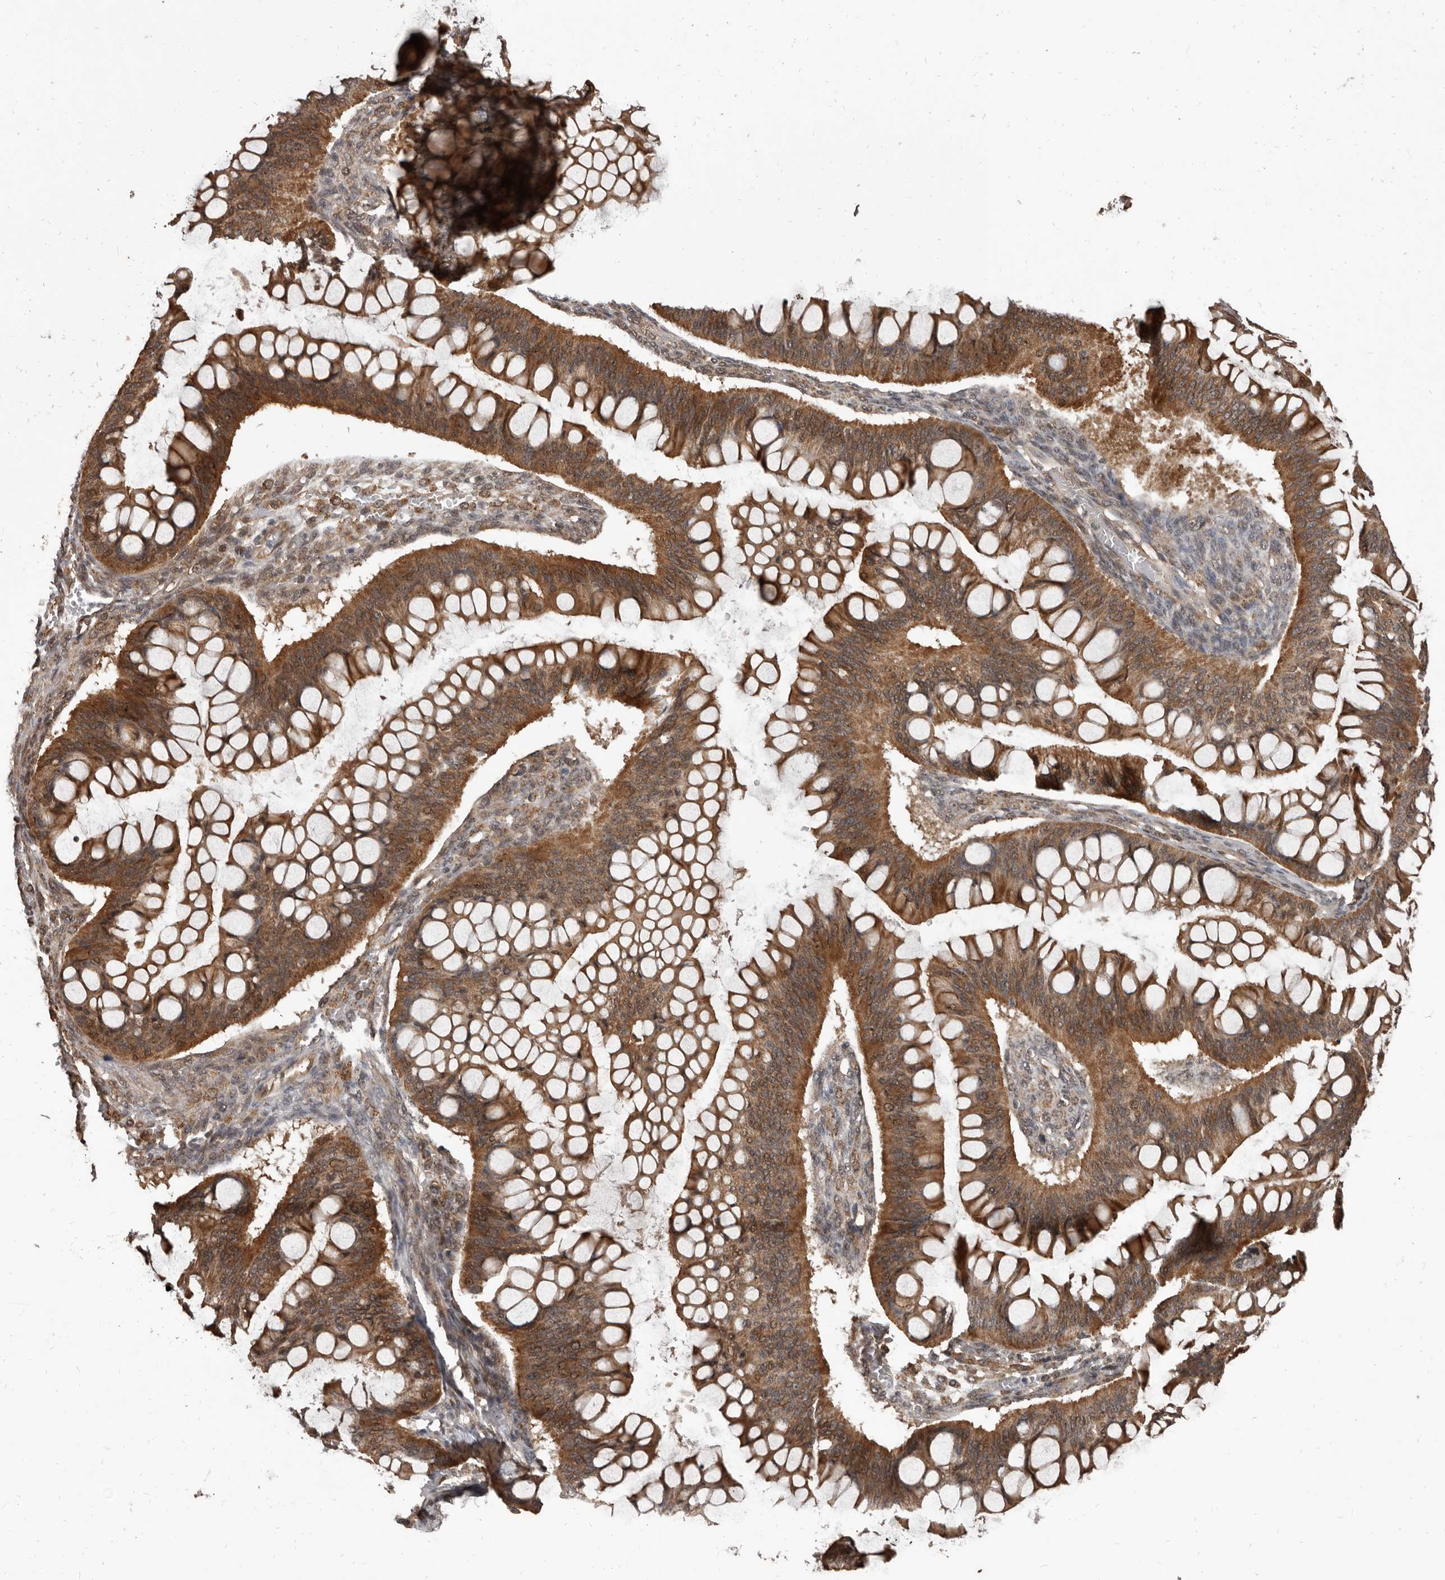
{"staining": {"intensity": "moderate", "quantity": ">75%", "location": "cytoplasmic/membranous,nuclear"}, "tissue": "ovarian cancer", "cell_type": "Tumor cells", "image_type": "cancer", "snomed": [{"axis": "morphology", "description": "Cystadenocarcinoma, mucinous, NOS"}, {"axis": "topography", "description": "Ovary"}], "caption": "Mucinous cystadenocarcinoma (ovarian) stained with a brown dye reveals moderate cytoplasmic/membranous and nuclear positive positivity in about >75% of tumor cells.", "gene": "AHR", "patient": {"sex": "female", "age": 73}}